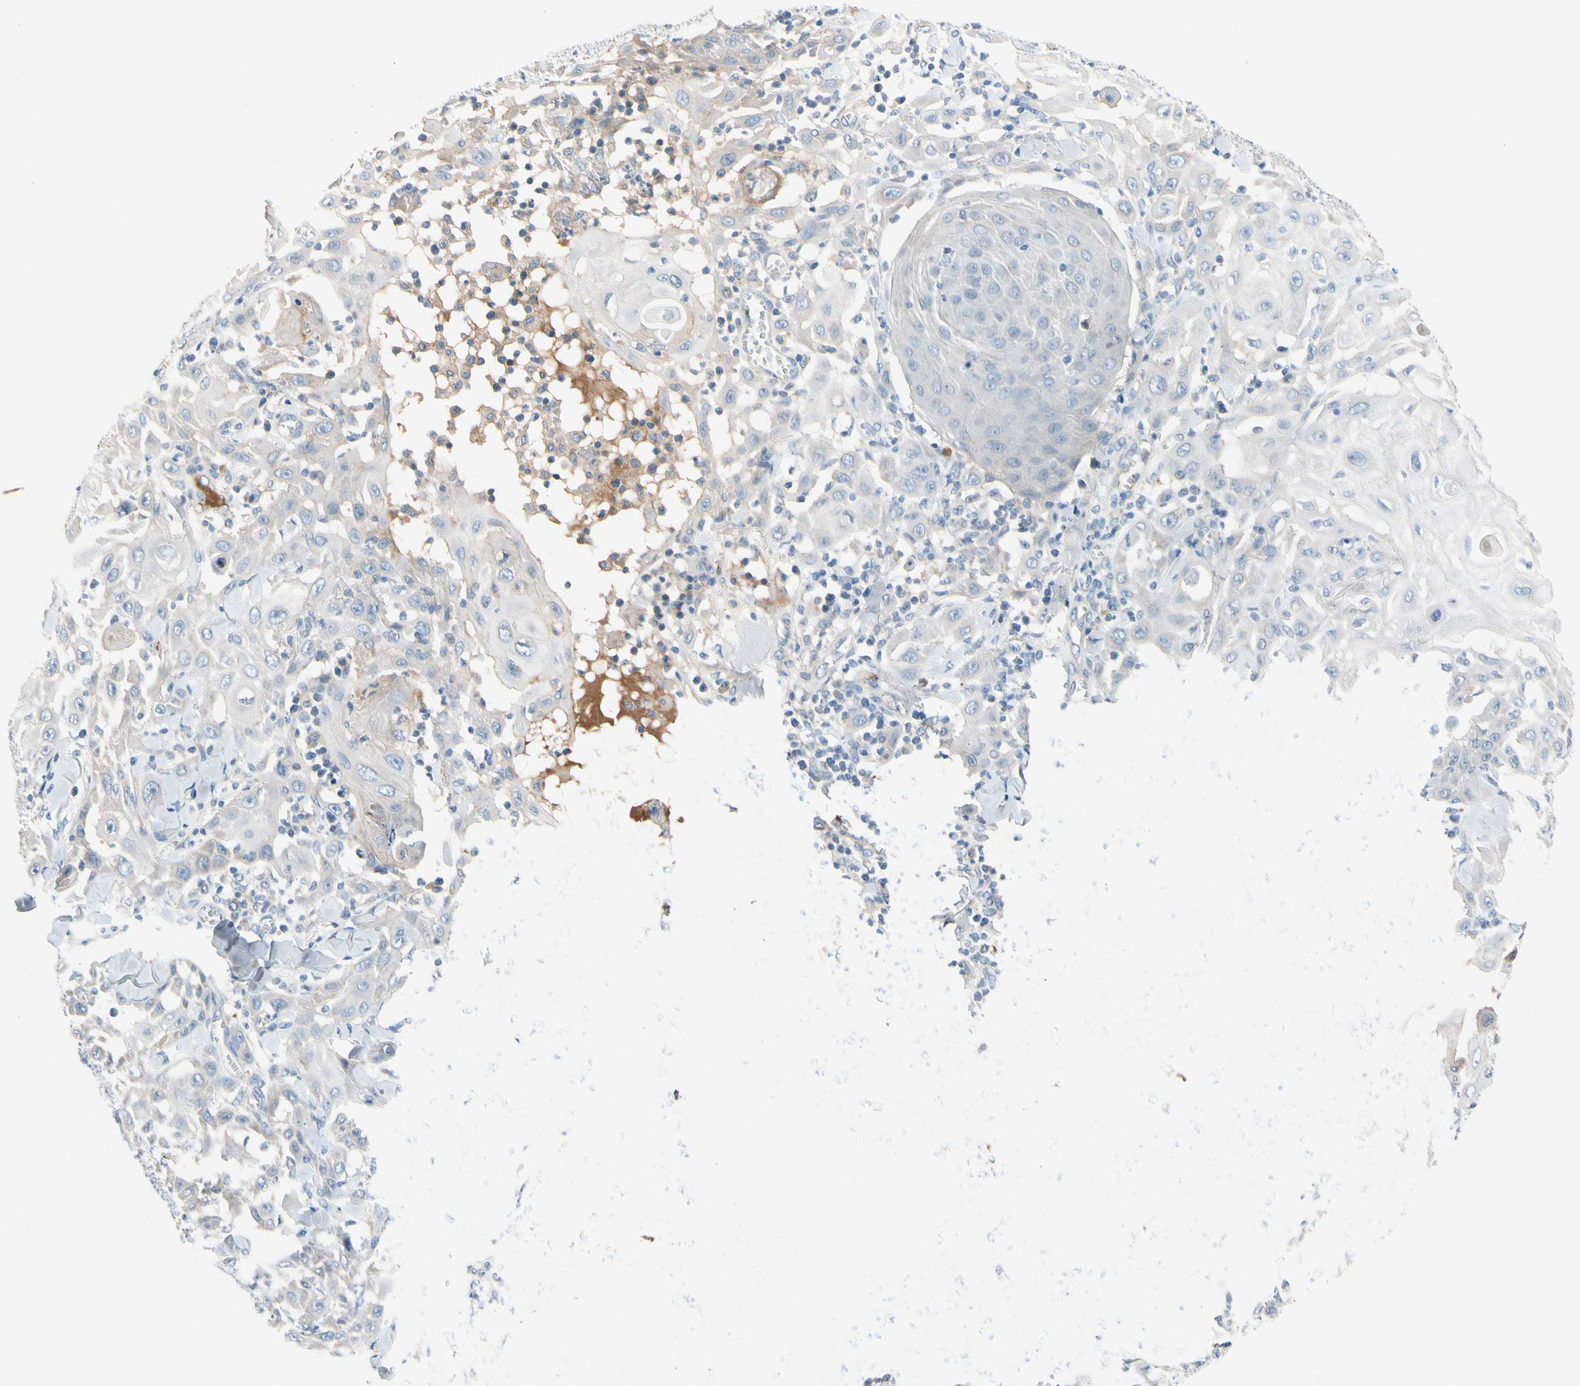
{"staining": {"intensity": "negative", "quantity": "none", "location": "none"}, "tissue": "skin cancer", "cell_type": "Tumor cells", "image_type": "cancer", "snomed": [{"axis": "morphology", "description": "Squamous cell carcinoma, NOS"}, {"axis": "topography", "description": "Skin"}], "caption": "IHC image of human skin cancer stained for a protein (brown), which exhibits no expression in tumor cells.", "gene": "CNDP1", "patient": {"sex": "male", "age": 24}}